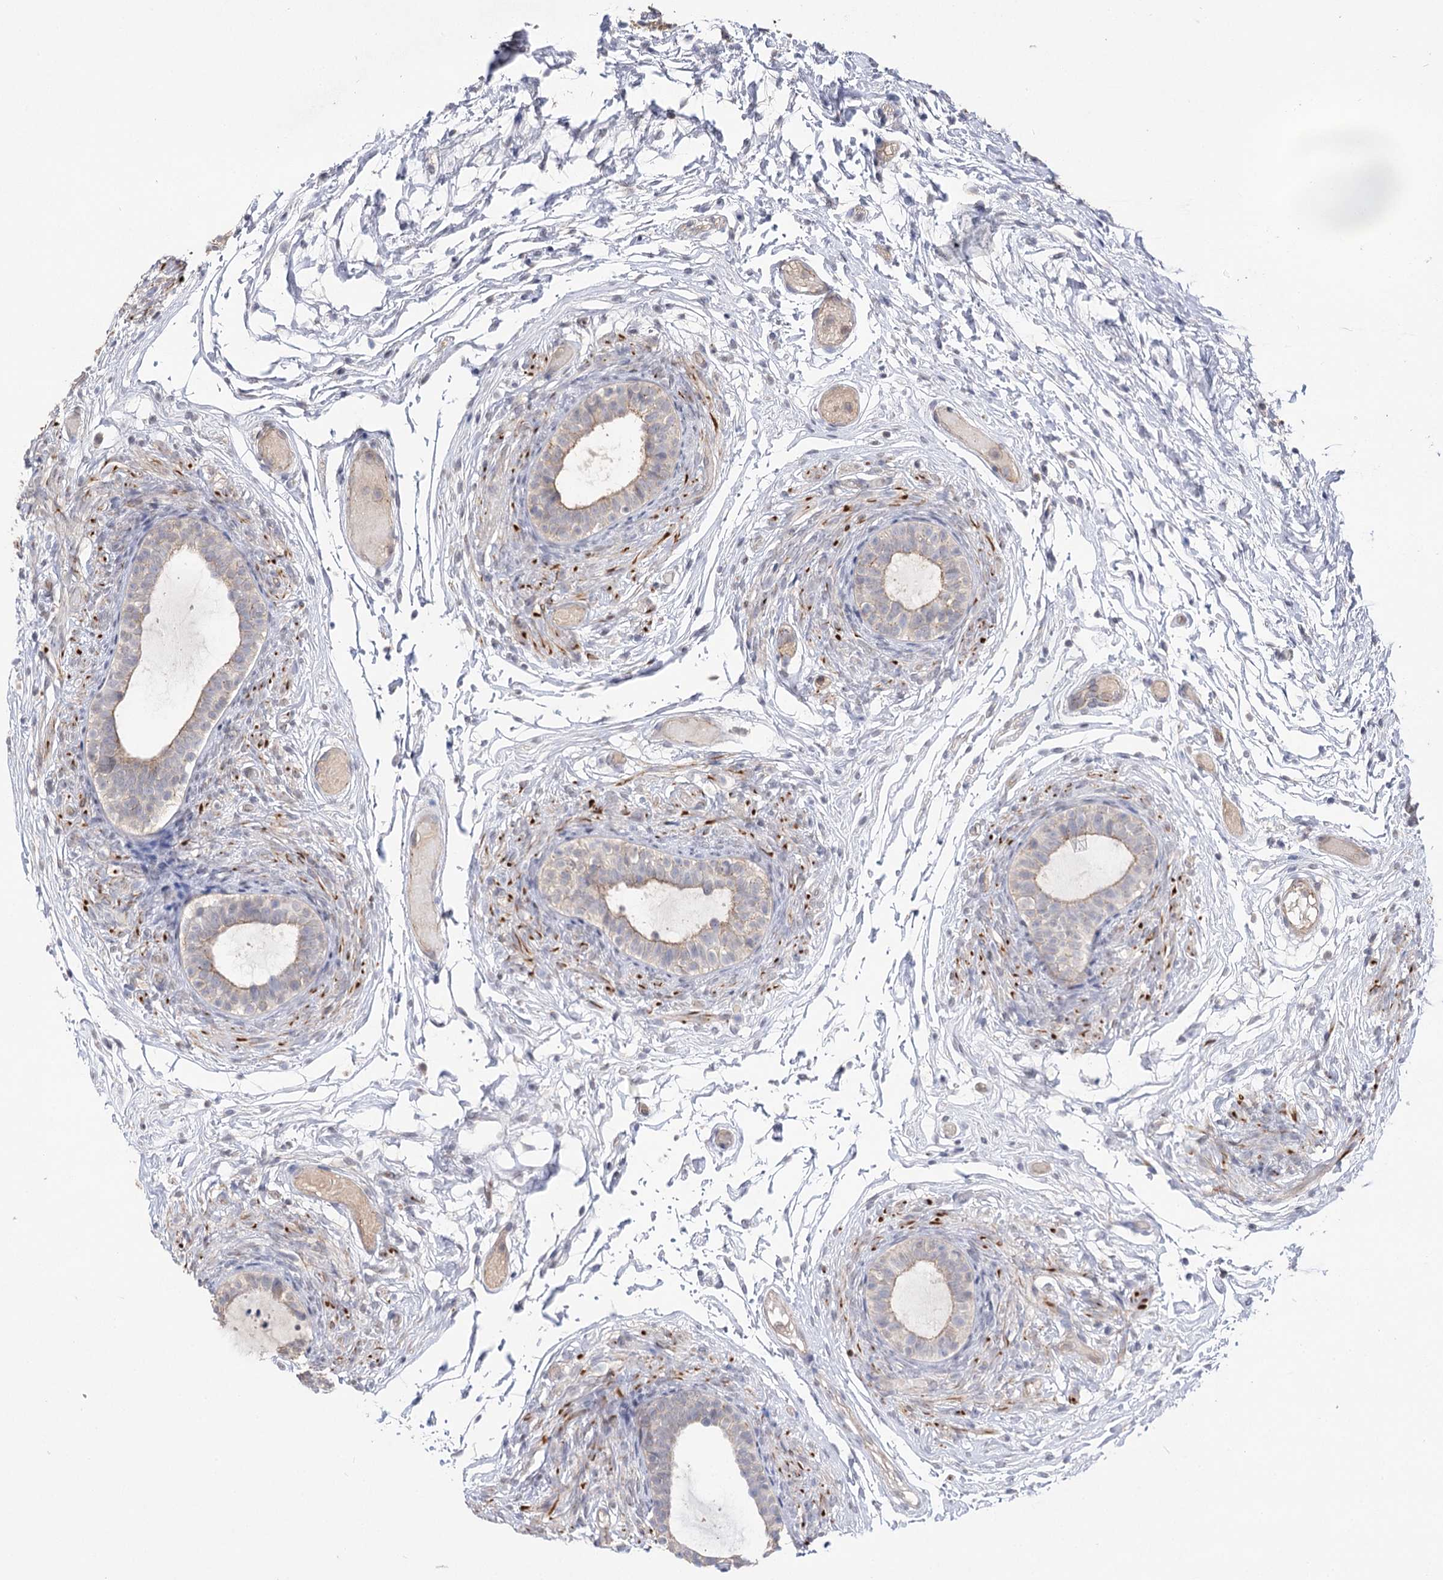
{"staining": {"intensity": "weak", "quantity": "<25%", "location": "cytoplasmic/membranous"}, "tissue": "epididymis", "cell_type": "Glandular cells", "image_type": "normal", "snomed": [{"axis": "morphology", "description": "Normal tissue, NOS"}, {"axis": "topography", "description": "Epididymis"}], "caption": "This is an immunohistochemistry histopathology image of benign epididymis. There is no expression in glandular cells.", "gene": "AURKC", "patient": {"sex": "male", "age": 5}}